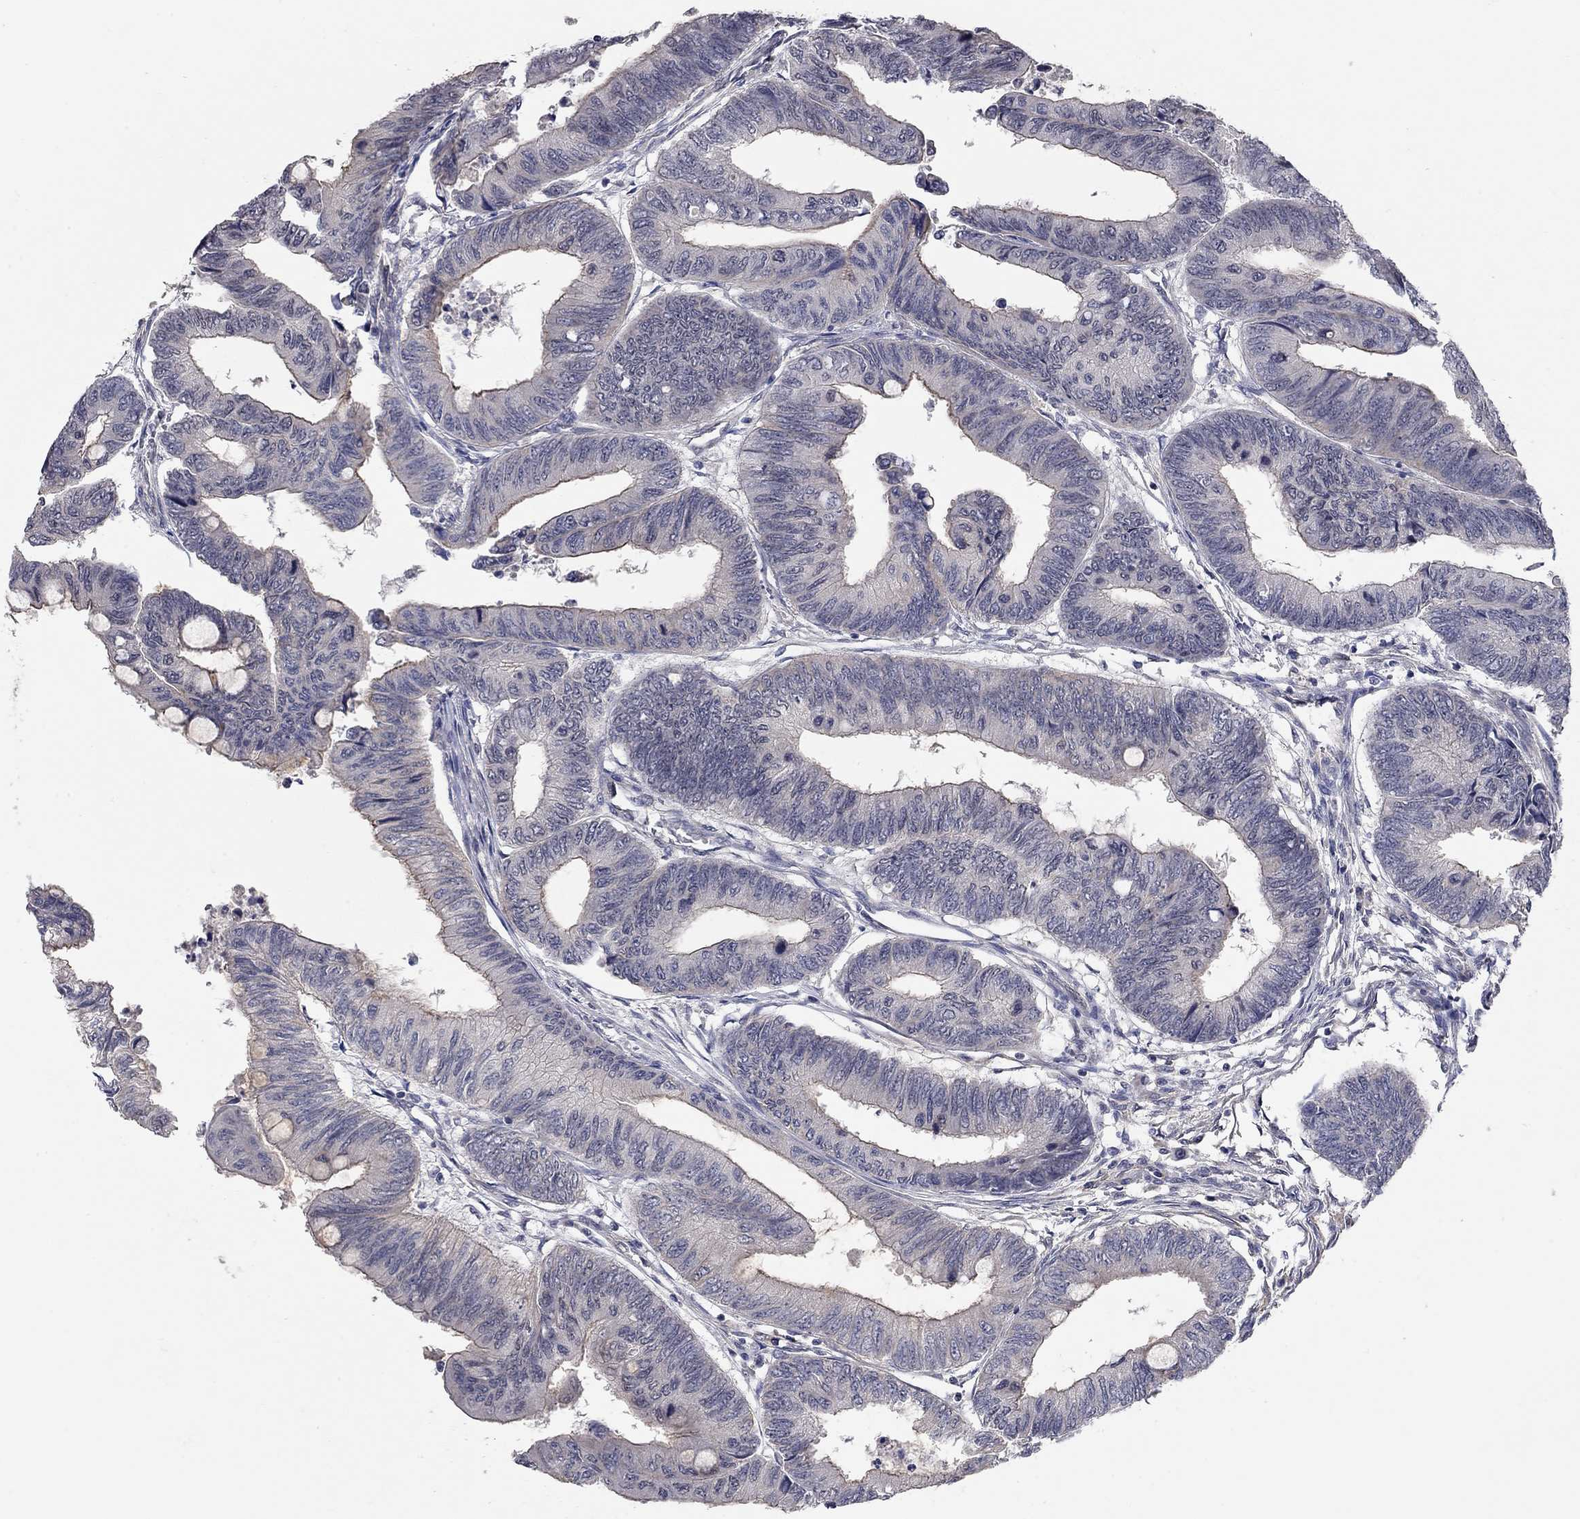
{"staining": {"intensity": "moderate", "quantity": "<25%", "location": "cytoplasmic/membranous"}, "tissue": "colorectal cancer", "cell_type": "Tumor cells", "image_type": "cancer", "snomed": [{"axis": "morphology", "description": "Normal tissue, NOS"}, {"axis": "morphology", "description": "Adenocarcinoma, NOS"}, {"axis": "topography", "description": "Rectum"}, {"axis": "topography", "description": "Peripheral nerve tissue"}], "caption": "Immunohistochemistry (IHC) of colorectal adenocarcinoma reveals low levels of moderate cytoplasmic/membranous staining in about <25% of tumor cells.", "gene": "WASF3", "patient": {"sex": "male", "age": 92}}